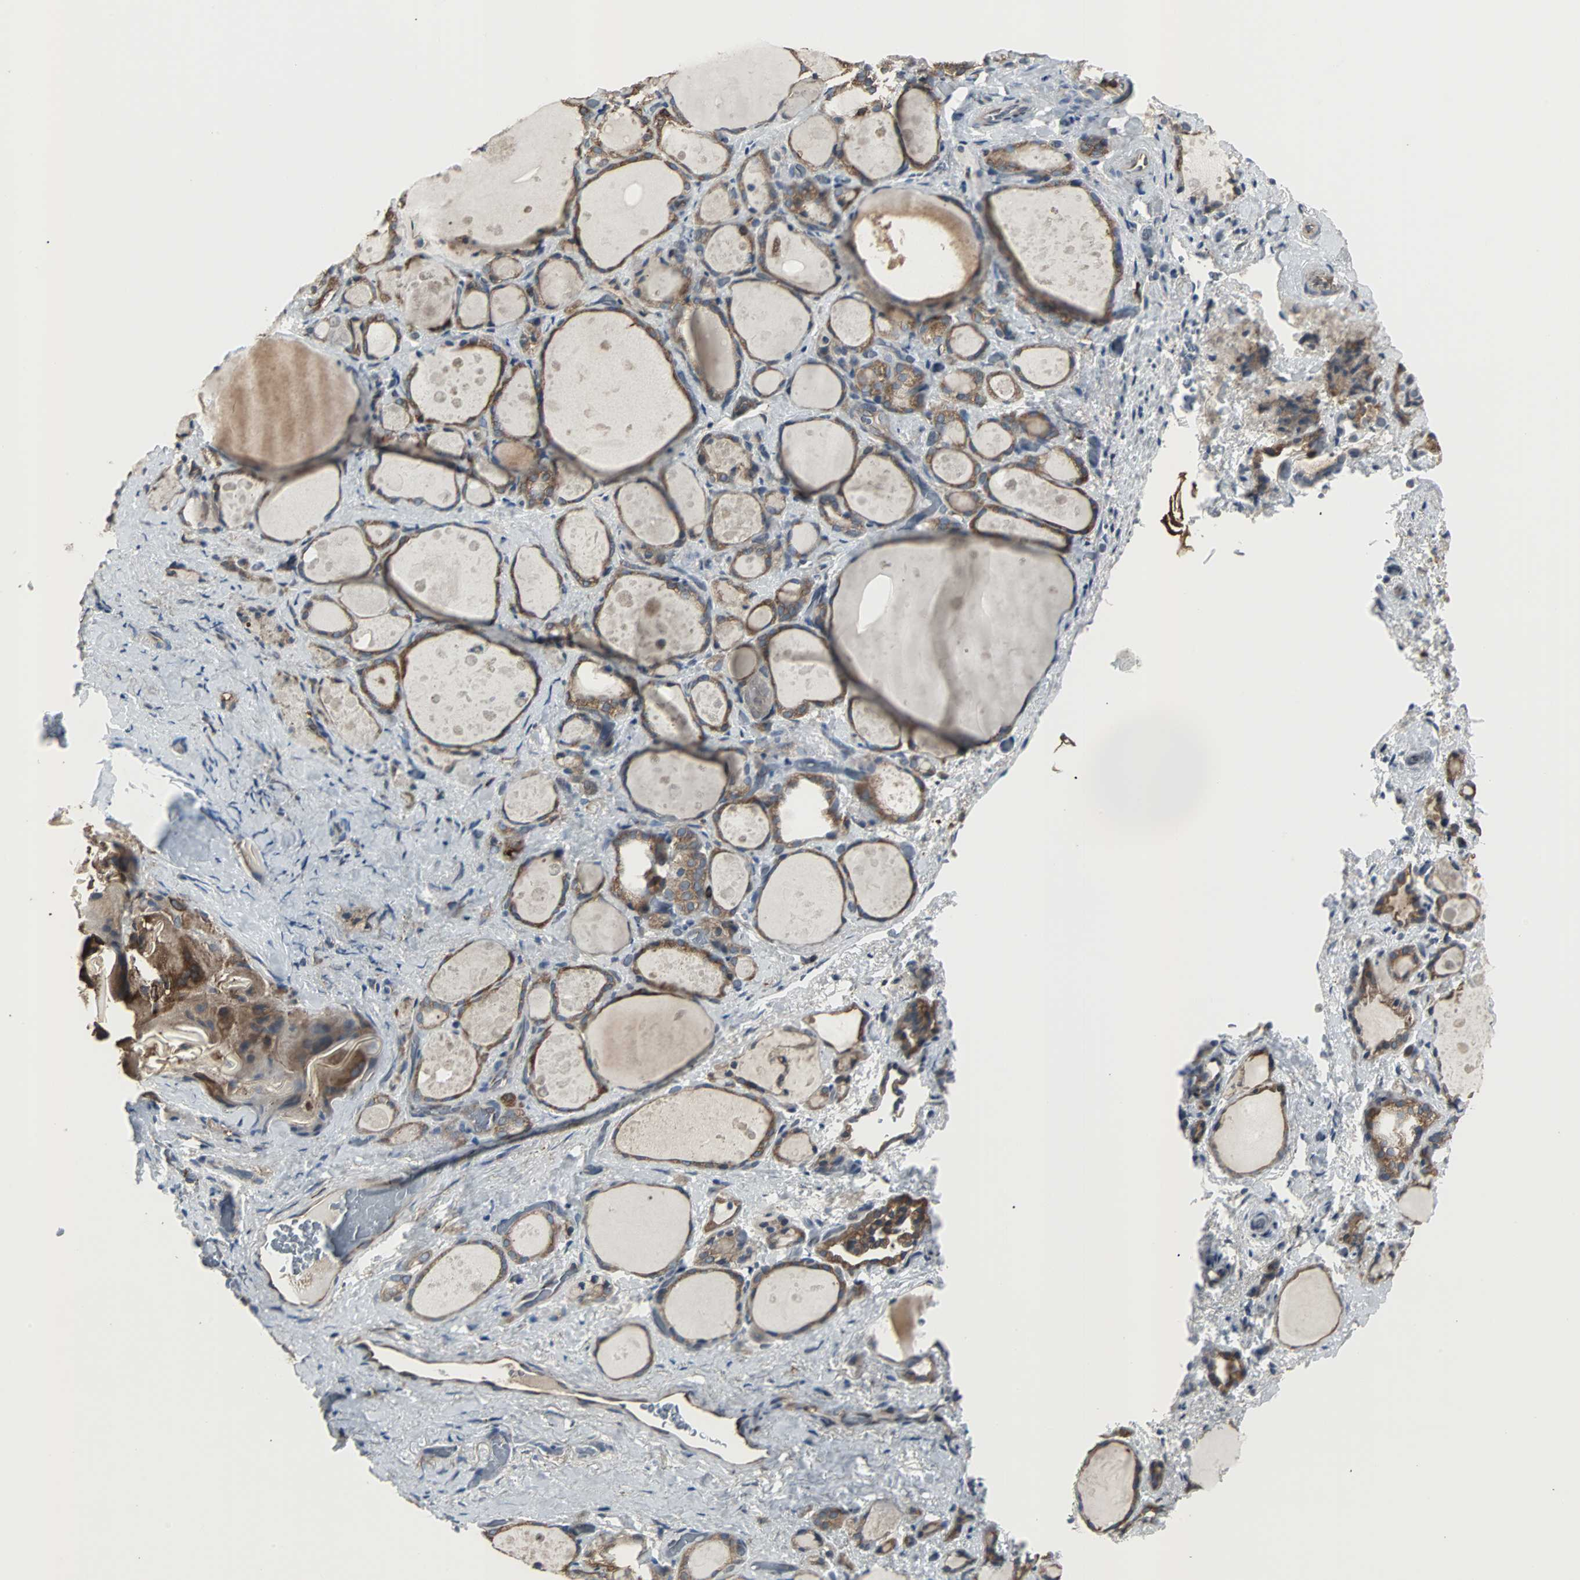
{"staining": {"intensity": "strong", "quantity": ">75%", "location": "cytoplasmic/membranous"}, "tissue": "thyroid gland", "cell_type": "Glandular cells", "image_type": "normal", "snomed": [{"axis": "morphology", "description": "Normal tissue, NOS"}, {"axis": "topography", "description": "Thyroid gland"}], "caption": "Immunohistochemical staining of benign human thyroid gland exhibits high levels of strong cytoplasmic/membranous positivity in about >75% of glandular cells.", "gene": "LRRFIP1", "patient": {"sex": "female", "age": 75}}